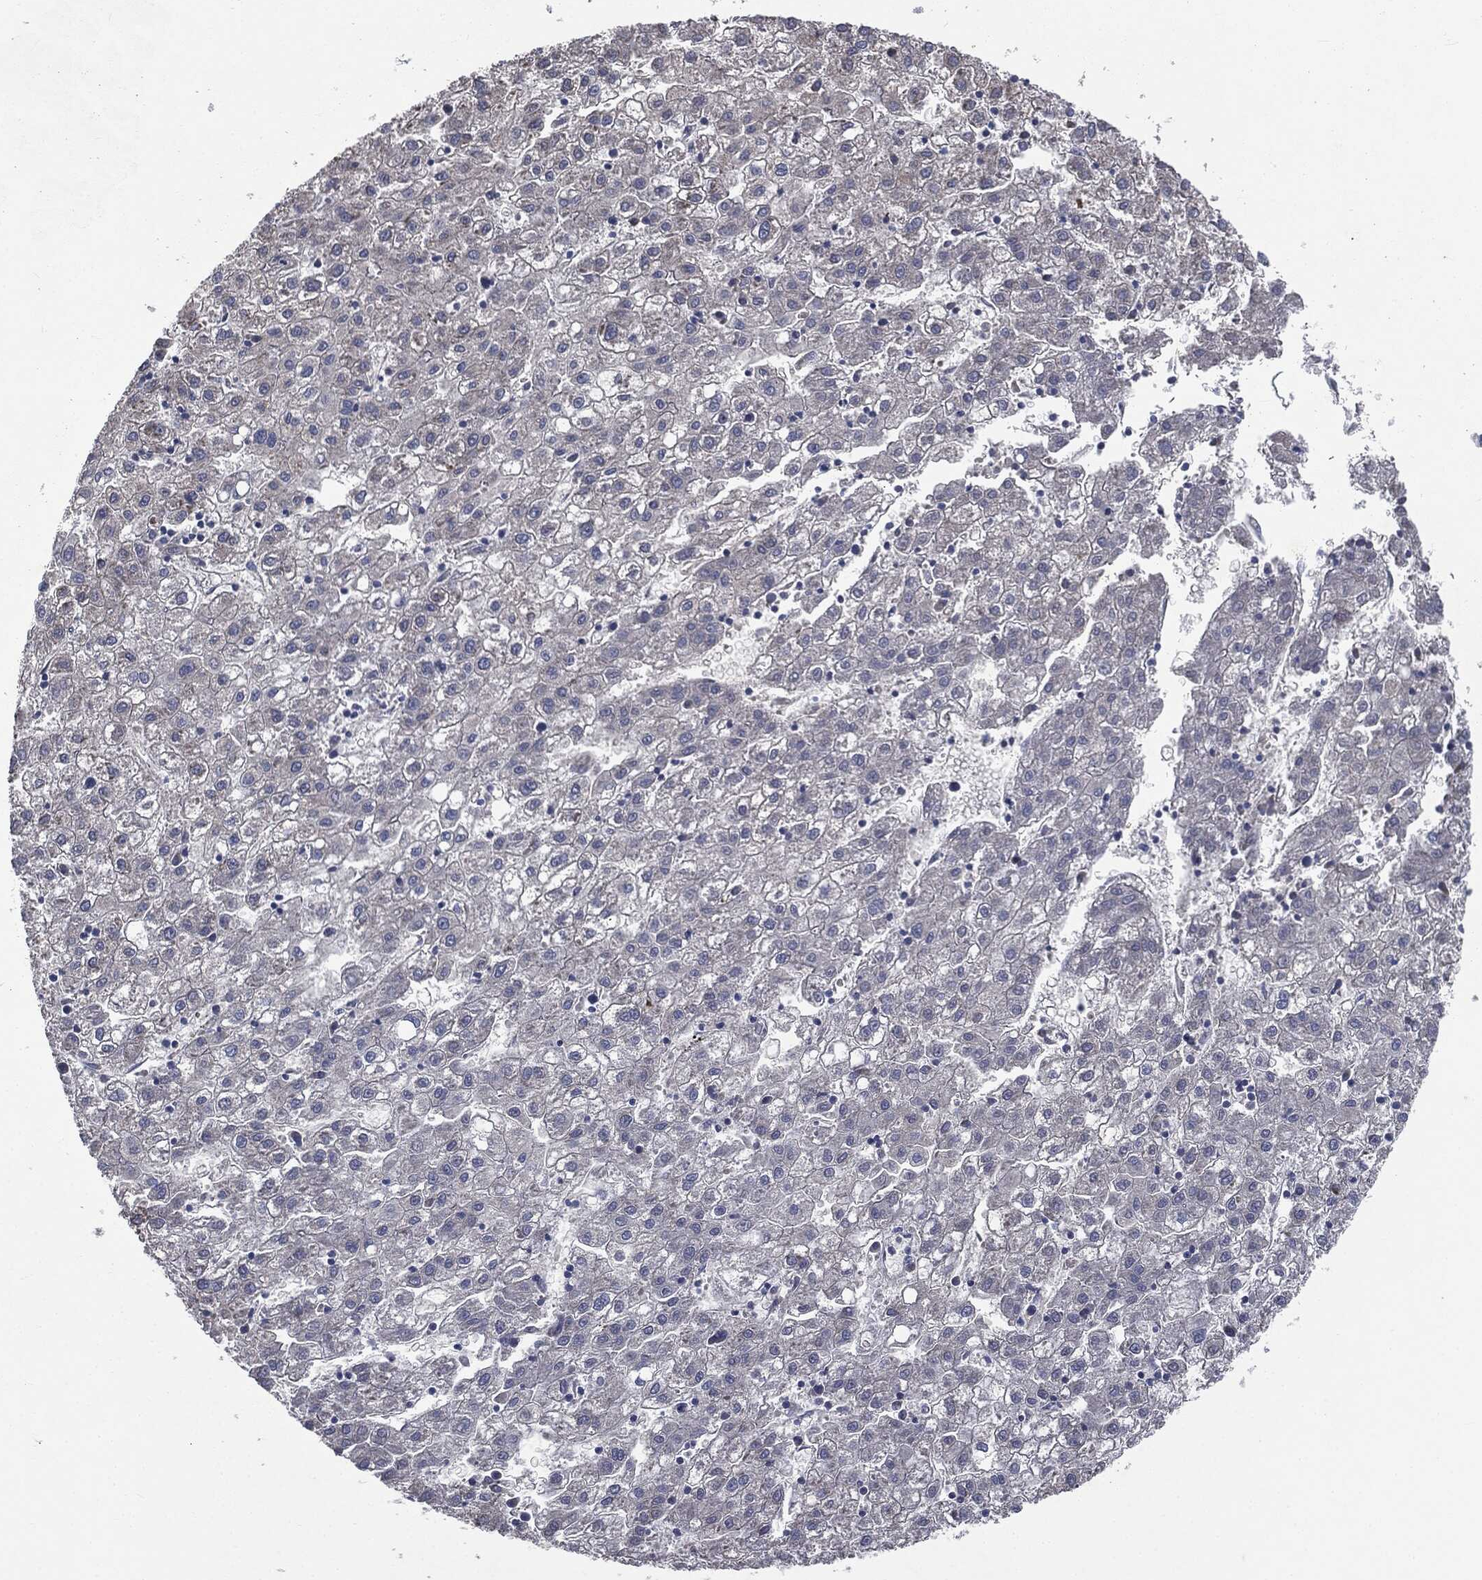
{"staining": {"intensity": "negative", "quantity": "none", "location": "none"}, "tissue": "liver cancer", "cell_type": "Tumor cells", "image_type": "cancer", "snomed": [{"axis": "morphology", "description": "Carcinoma, Hepatocellular, NOS"}, {"axis": "topography", "description": "Liver"}], "caption": "This is a photomicrograph of IHC staining of liver cancer (hepatocellular carcinoma), which shows no staining in tumor cells.", "gene": "EPS15L1", "patient": {"sex": "male", "age": 72}}